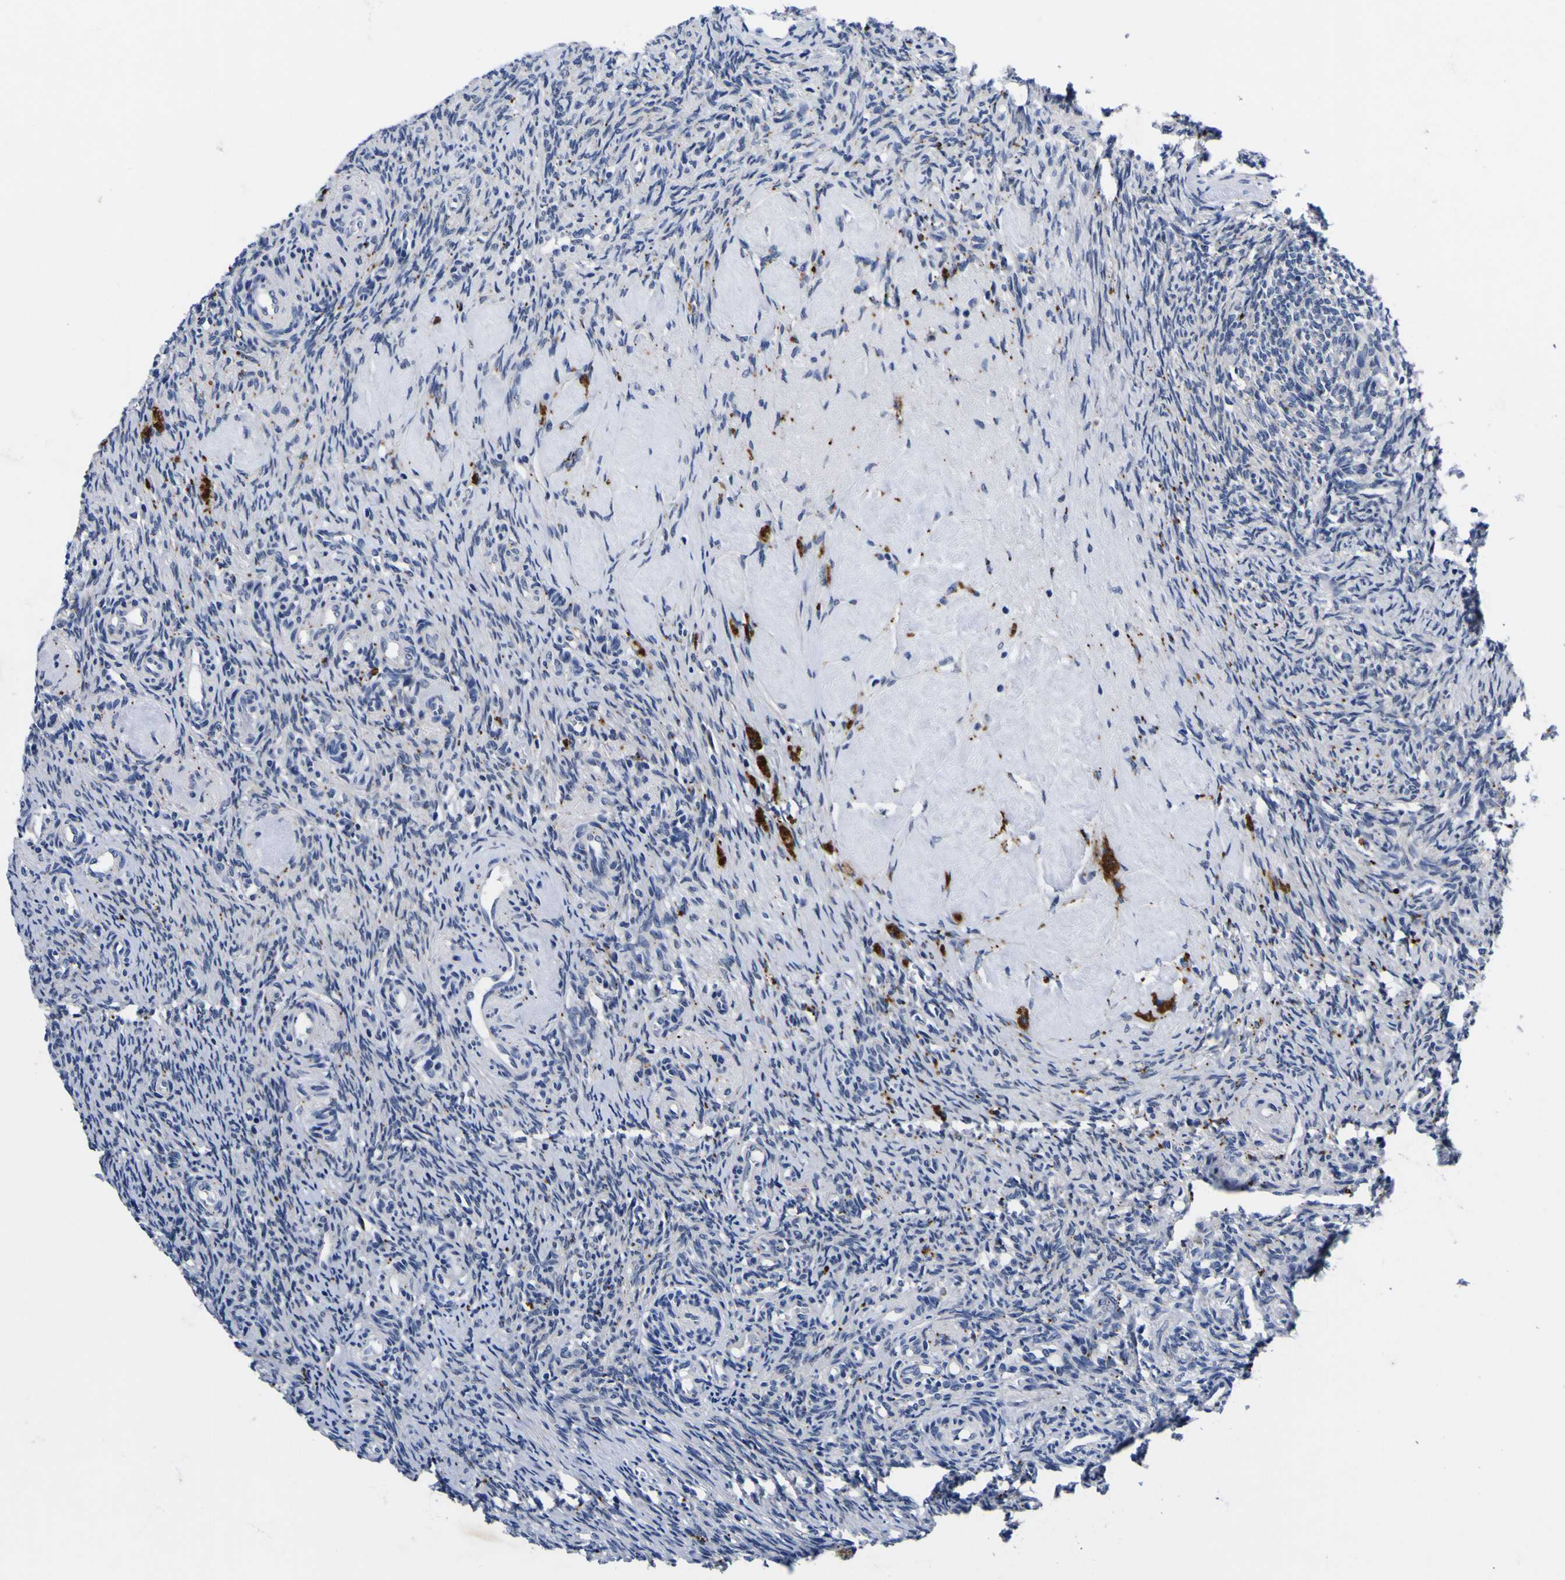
{"staining": {"intensity": "negative", "quantity": "none", "location": "none"}, "tissue": "ovary", "cell_type": "Ovarian stroma cells", "image_type": "normal", "snomed": [{"axis": "morphology", "description": "Normal tissue, NOS"}, {"axis": "topography", "description": "Ovary"}], "caption": "Immunohistochemistry histopathology image of benign ovary: ovary stained with DAB (3,3'-diaminobenzidine) displays no significant protein staining in ovarian stroma cells.", "gene": "IGFLR1", "patient": {"sex": "female", "age": 41}}